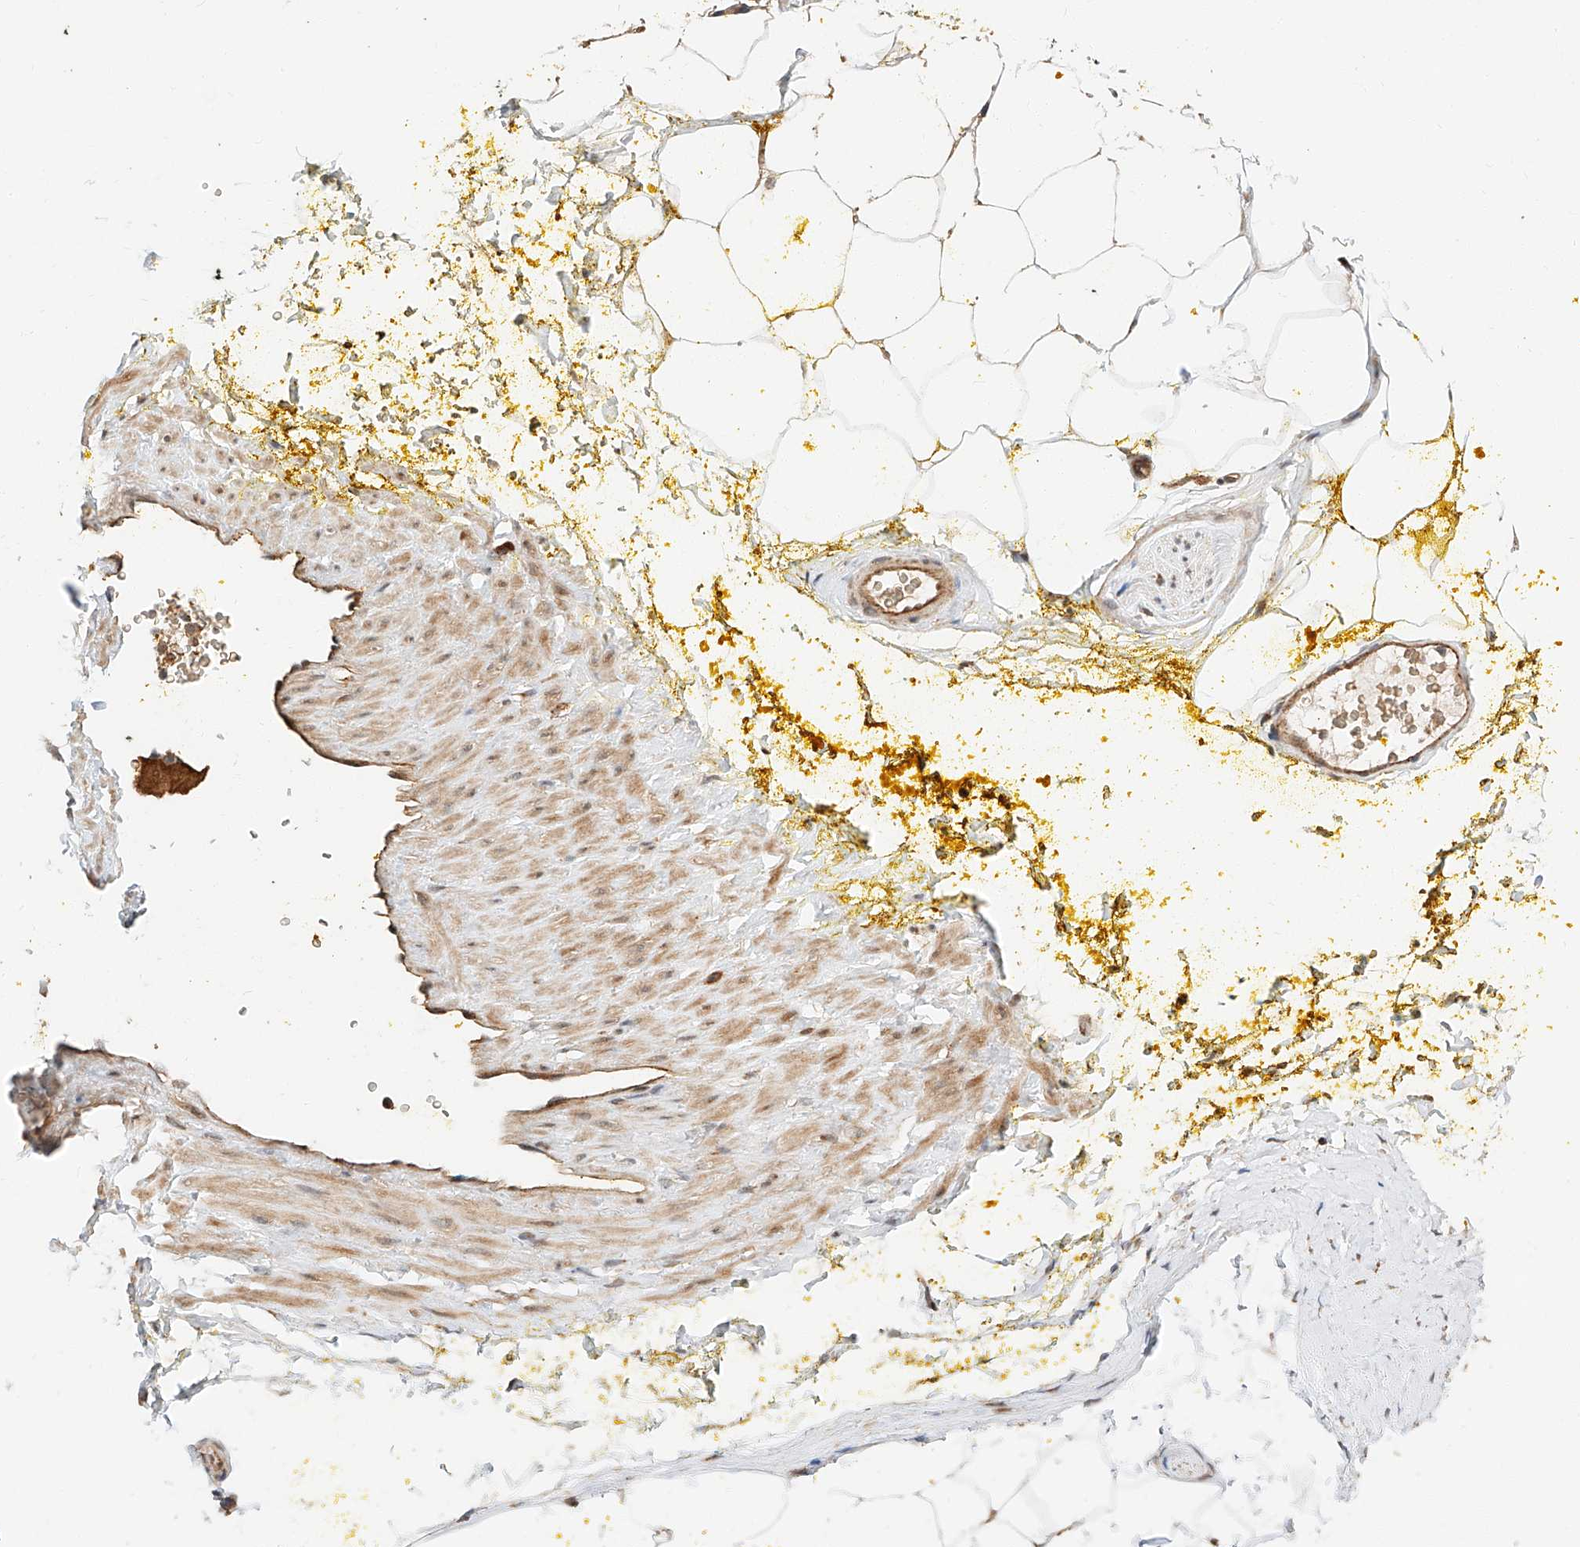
{"staining": {"intensity": "weak", "quantity": "25%-75%", "location": "cytoplasmic/membranous"}, "tissue": "adipose tissue", "cell_type": "Adipocytes", "image_type": "normal", "snomed": [{"axis": "morphology", "description": "Normal tissue, NOS"}, {"axis": "morphology", "description": "Adenocarcinoma, Low grade"}, {"axis": "topography", "description": "Prostate"}, {"axis": "topography", "description": "Peripheral nerve tissue"}], "caption": "Immunohistochemical staining of unremarkable human adipose tissue exhibits 25%-75% levels of weak cytoplasmic/membranous protein expression in about 25%-75% of adipocytes. Ihc stains the protein in brown and the nuclei are stained blue.", "gene": "THTPA", "patient": {"sex": "male", "age": 63}}